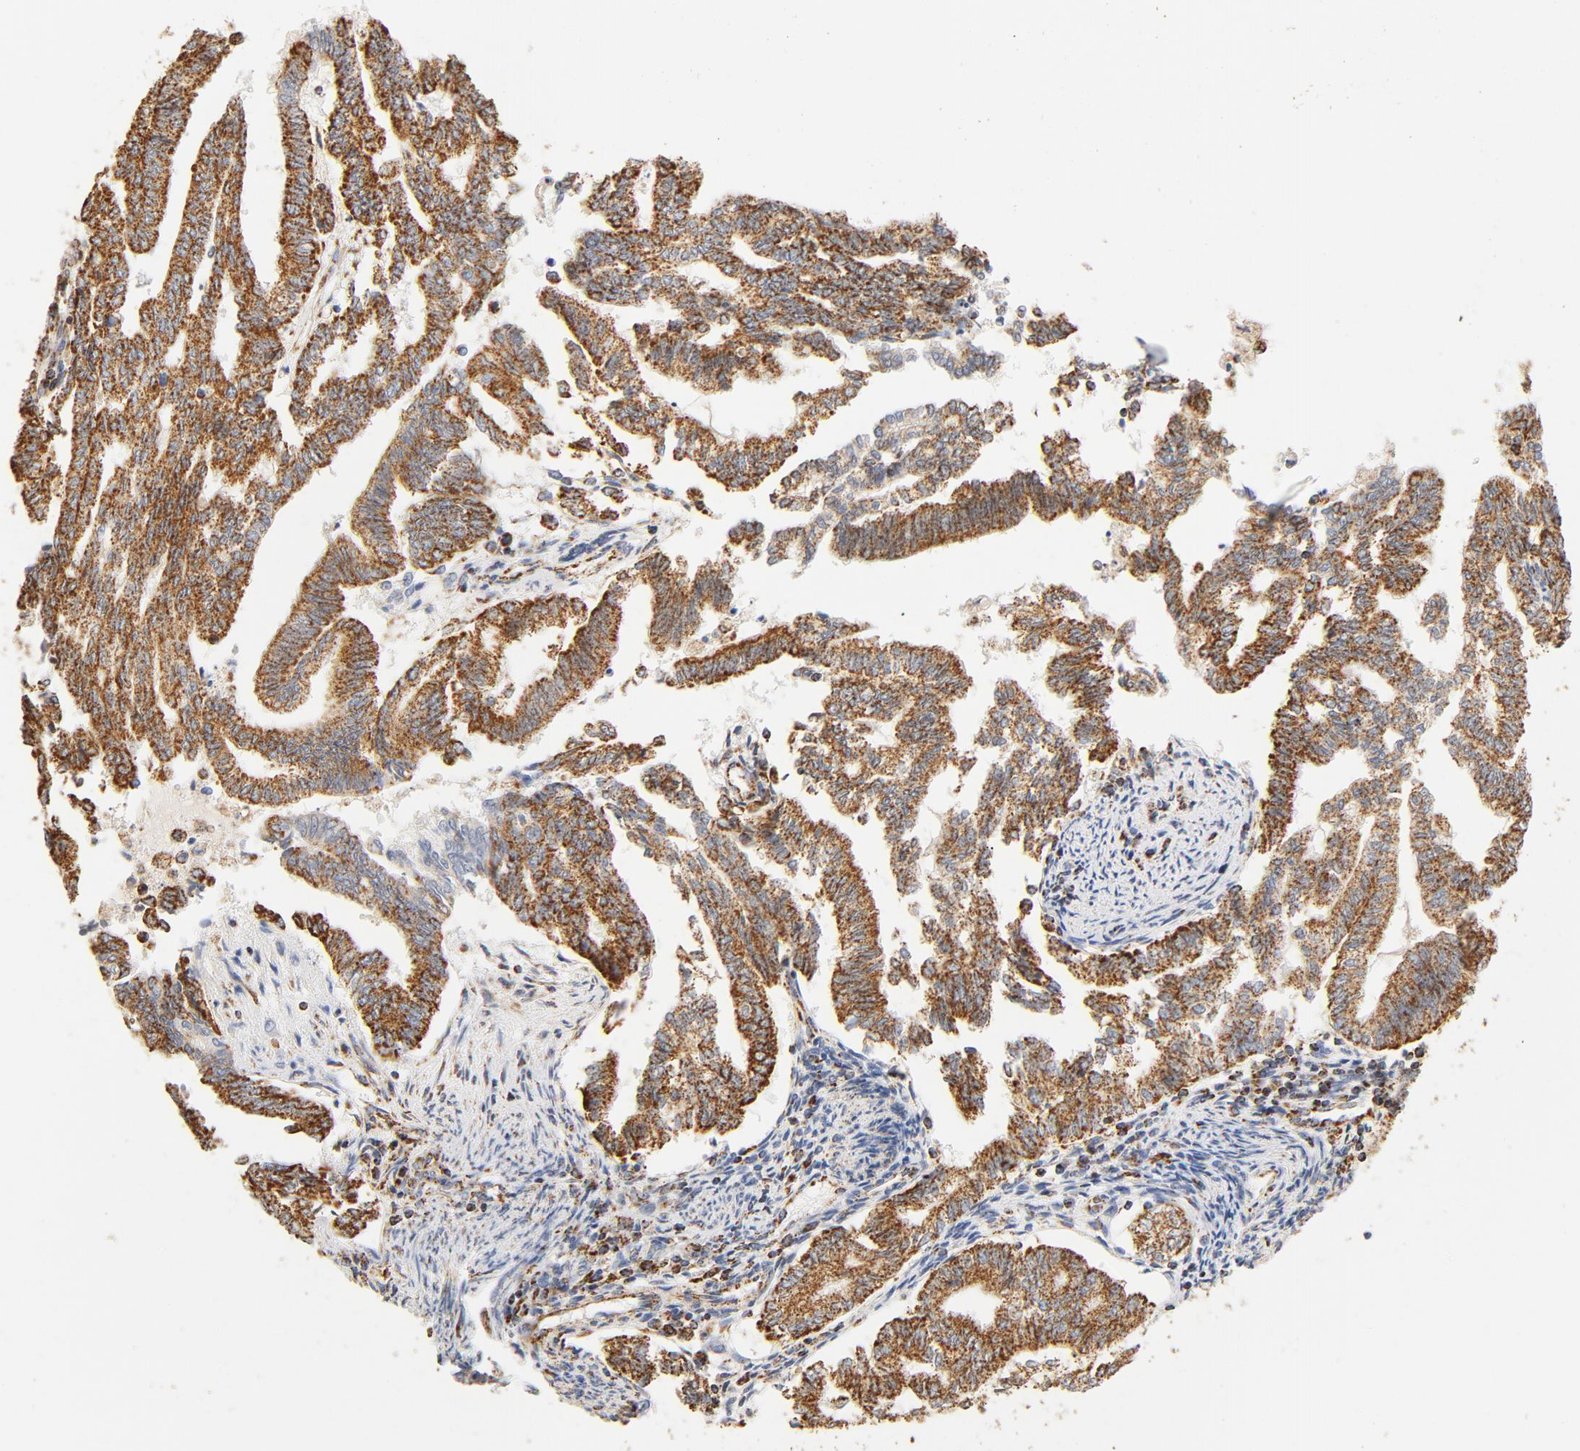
{"staining": {"intensity": "moderate", "quantity": ">75%", "location": "cytoplasmic/membranous"}, "tissue": "endometrial cancer", "cell_type": "Tumor cells", "image_type": "cancer", "snomed": [{"axis": "morphology", "description": "Adenocarcinoma, NOS"}, {"axis": "topography", "description": "Endometrium"}], "caption": "Protein expression analysis of endometrial adenocarcinoma demonstrates moderate cytoplasmic/membranous staining in approximately >75% of tumor cells.", "gene": "COX4I1", "patient": {"sex": "female", "age": 79}}